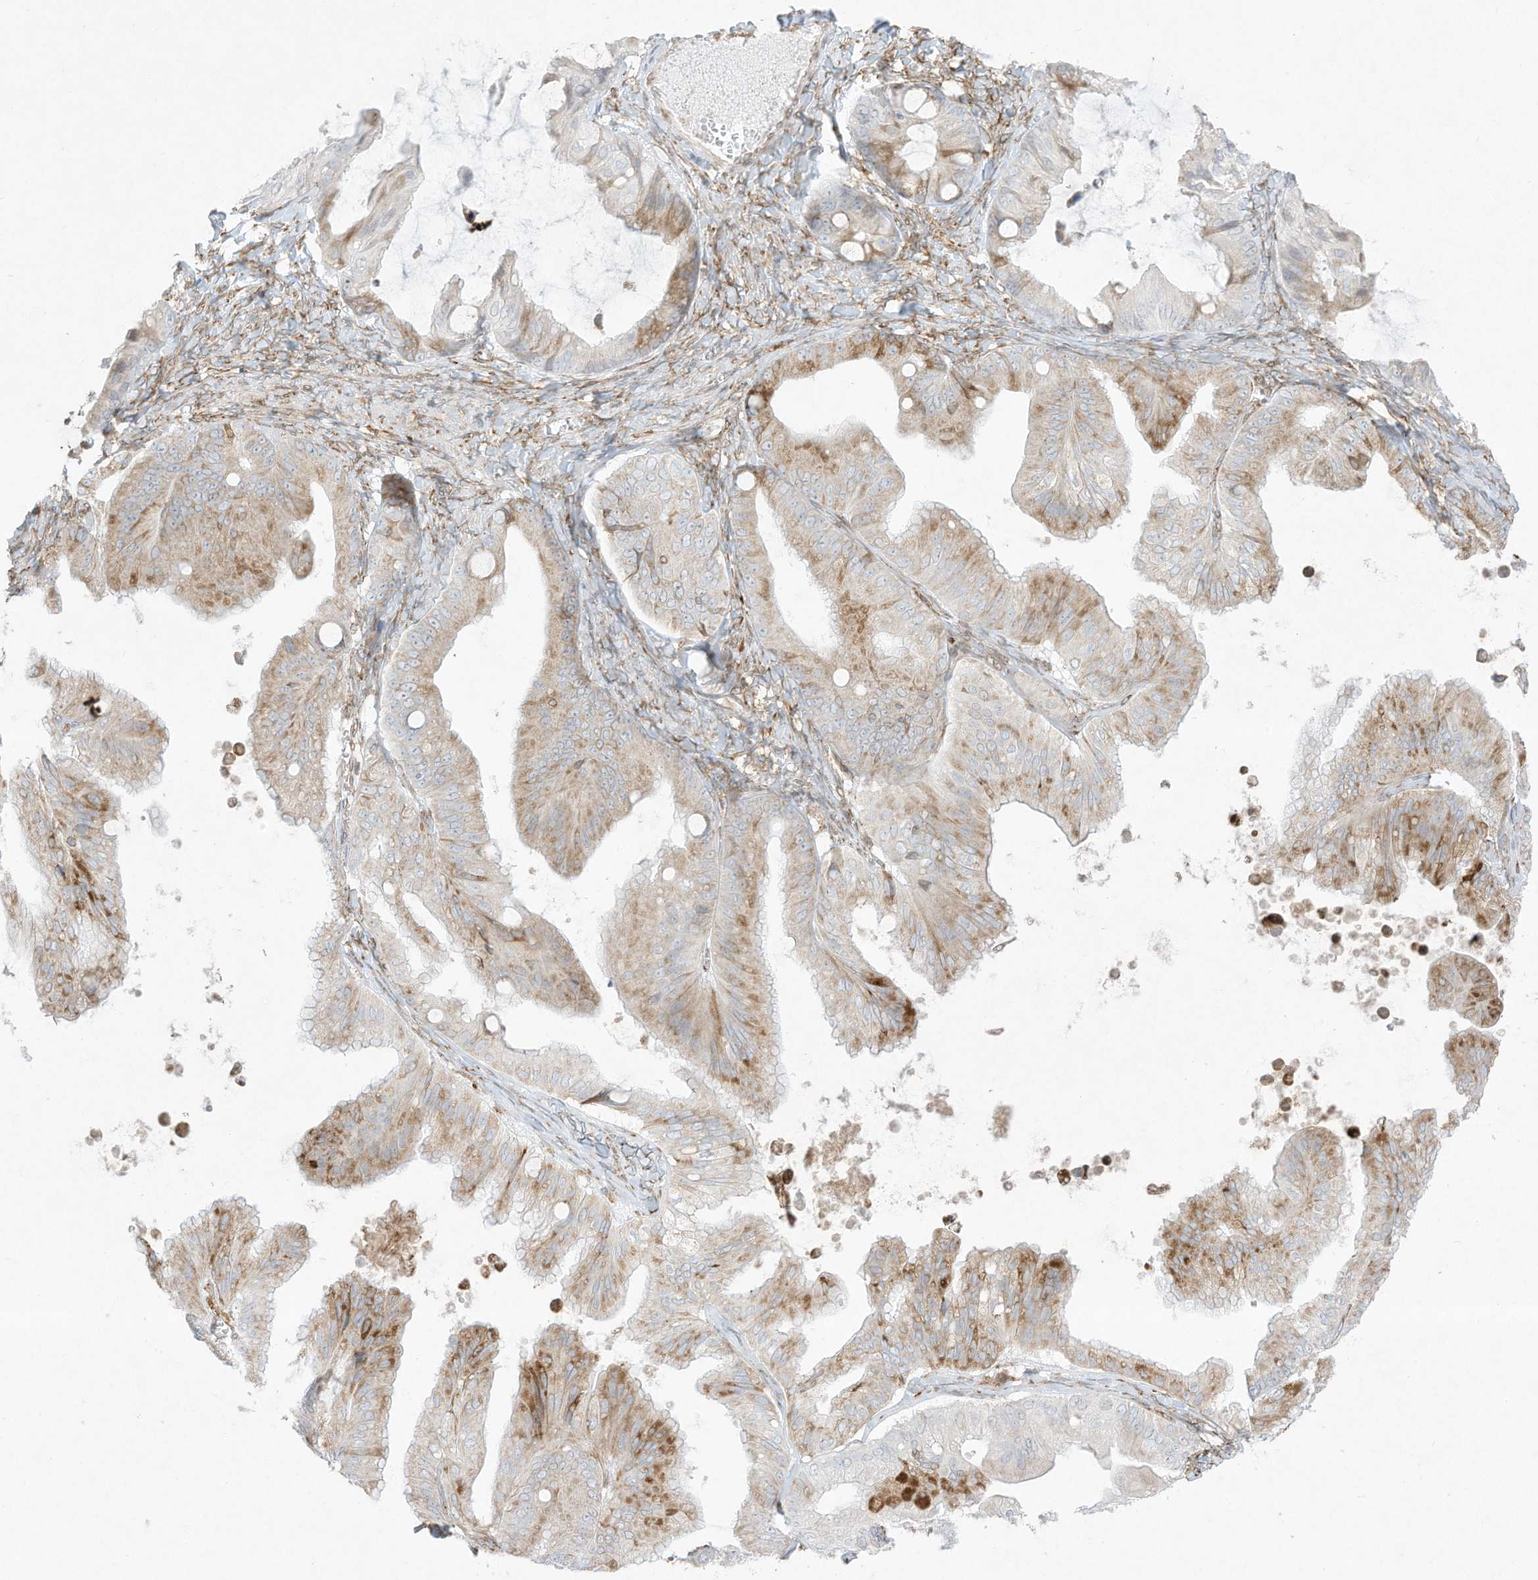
{"staining": {"intensity": "strong", "quantity": "<25%", "location": "cytoplasmic/membranous"}, "tissue": "ovarian cancer", "cell_type": "Tumor cells", "image_type": "cancer", "snomed": [{"axis": "morphology", "description": "Cystadenocarcinoma, mucinous, NOS"}, {"axis": "topography", "description": "Ovary"}], "caption": "Protein expression analysis of ovarian cancer (mucinous cystadenocarcinoma) displays strong cytoplasmic/membranous expression in about <25% of tumor cells. Ihc stains the protein of interest in brown and the nuclei are stained blue.", "gene": "PTK6", "patient": {"sex": "female", "age": 71}}